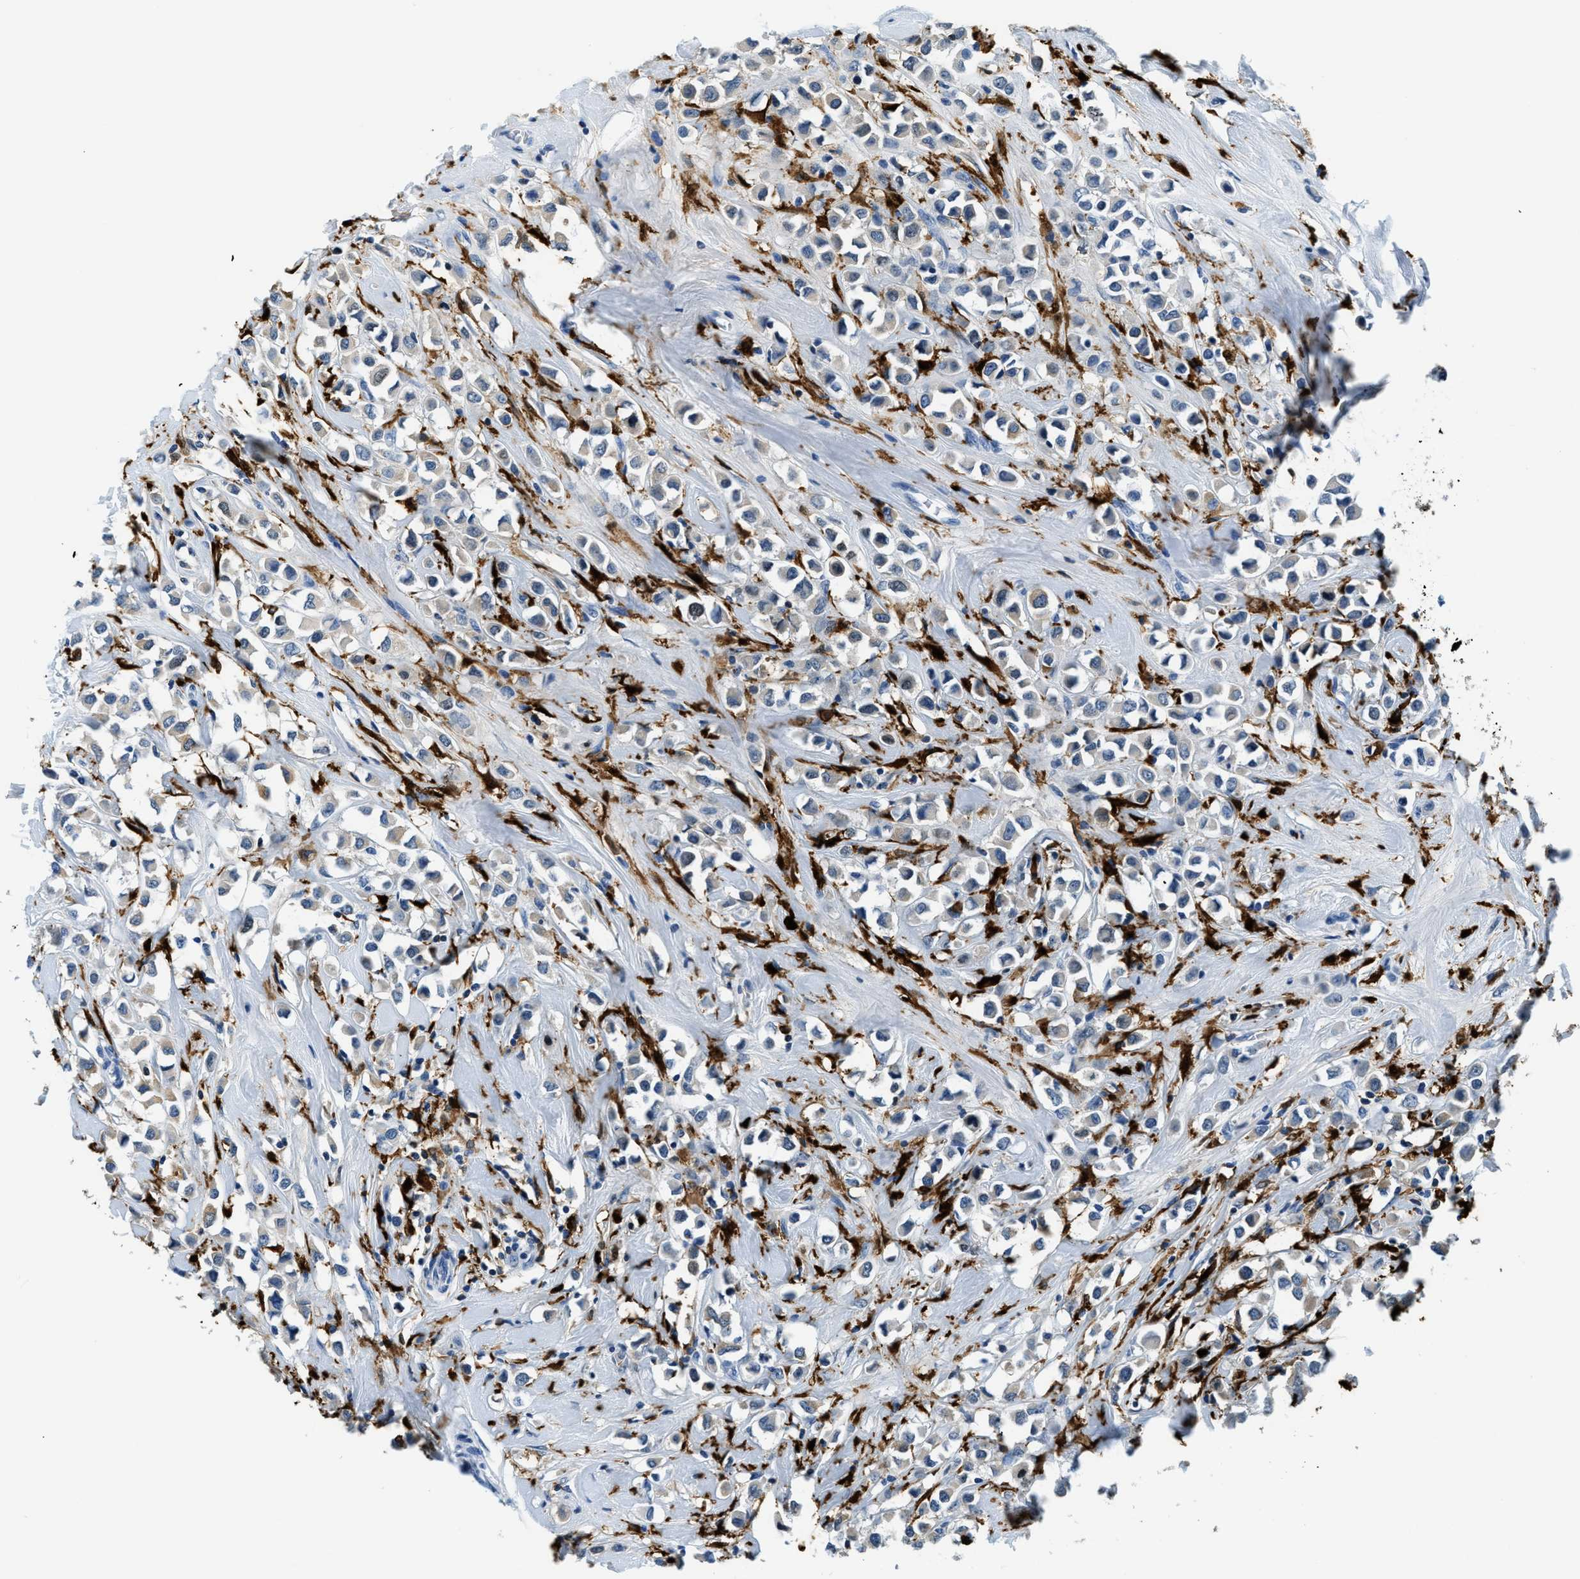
{"staining": {"intensity": "negative", "quantity": "none", "location": "none"}, "tissue": "breast cancer", "cell_type": "Tumor cells", "image_type": "cancer", "snomed": [{"axis": "morphology", "description": "Duct carcinoma"}, {"axis": "topography", "description": "Breast"}], "caption": "An image of human infiltrating ductal carcinoma (breast) is negative for staining in tumor cells.", "gene": "CAPG", "patient": {"sex": "female", "age": 61}}